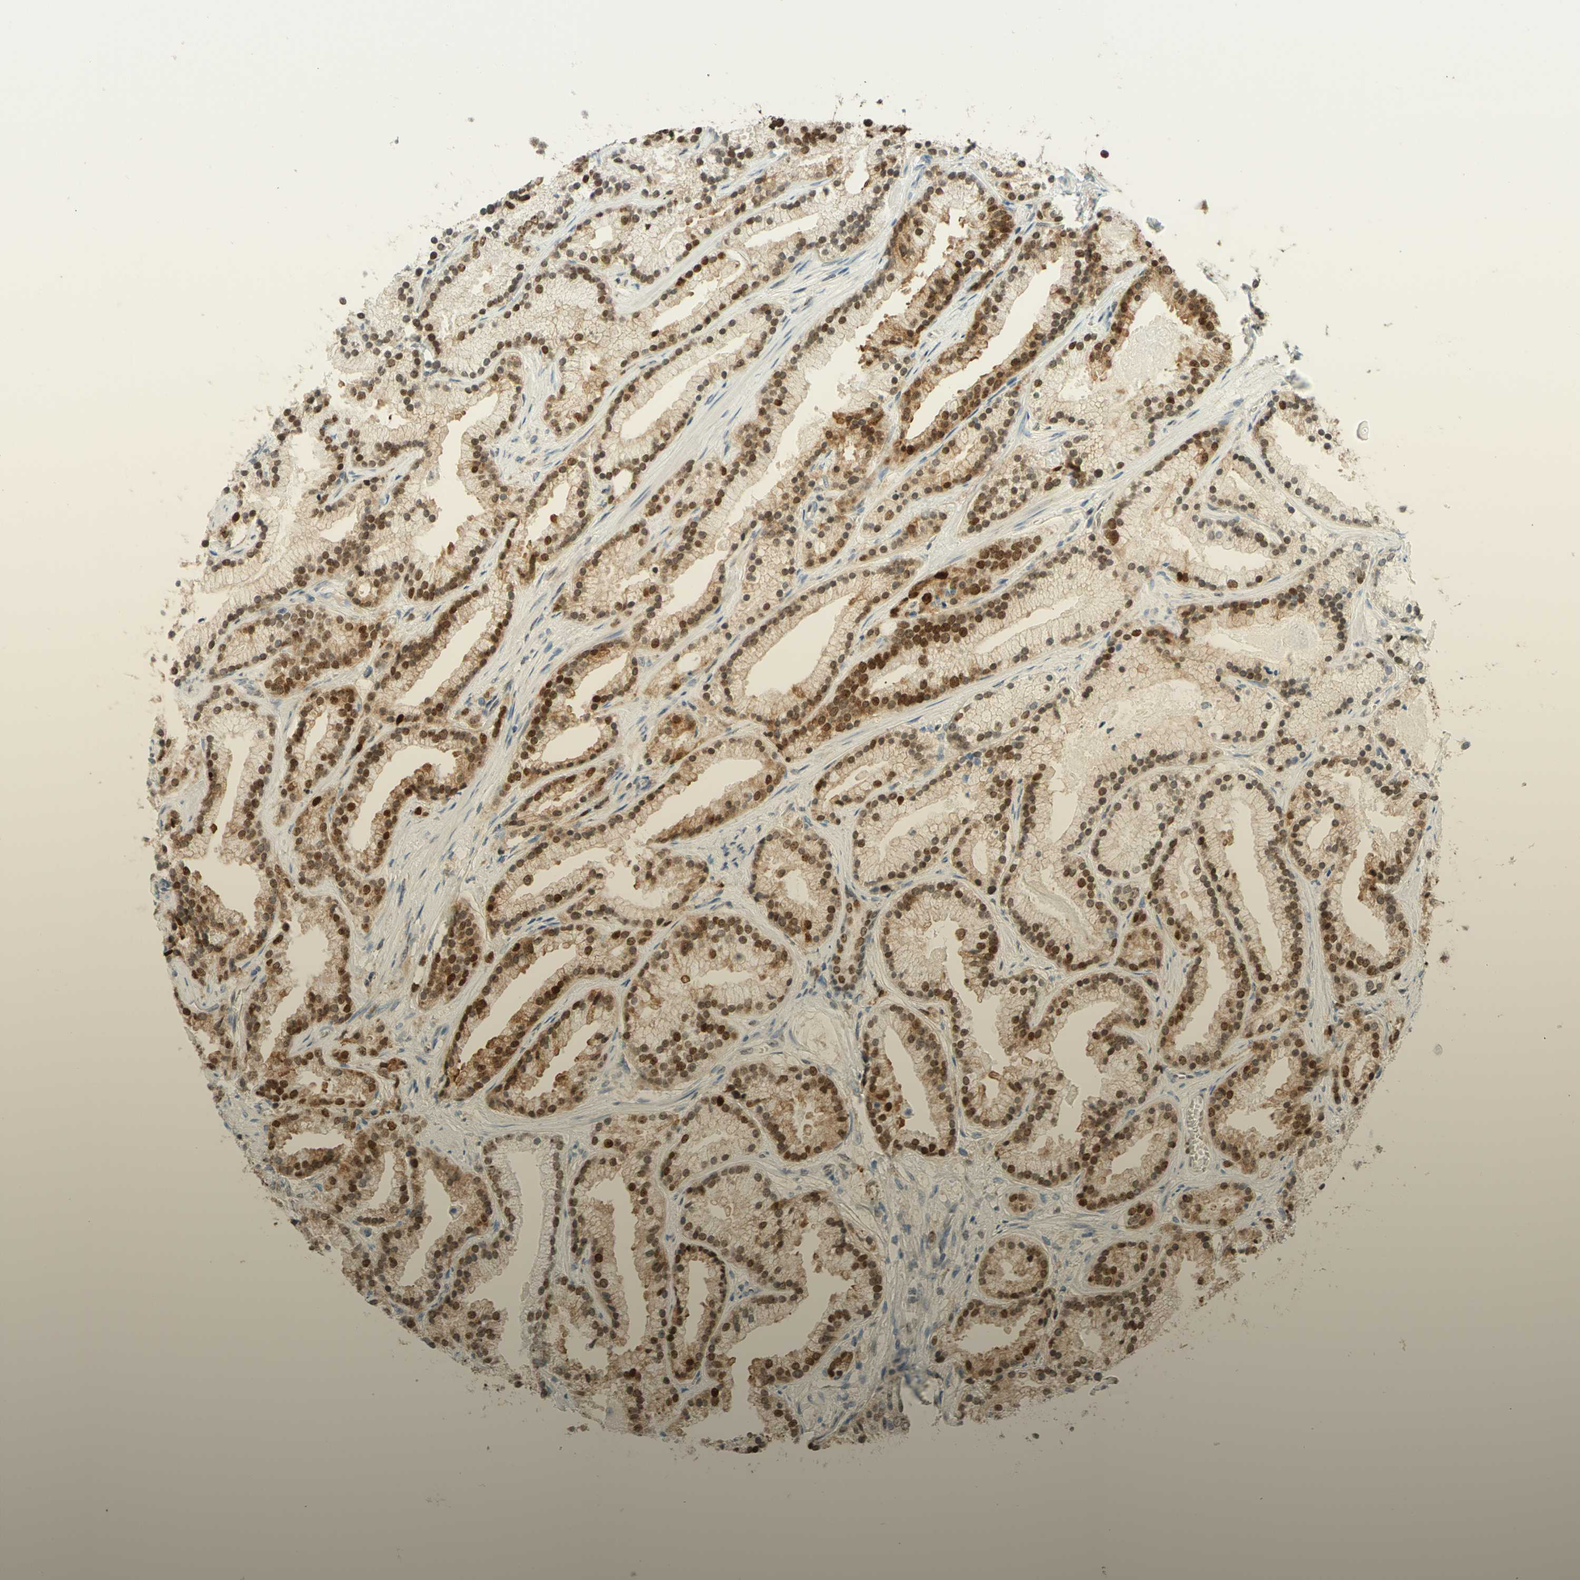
{"staining": {"intensity": "strong", "quantity": ">75%", "location": "cytoplasmic/membranous,nuclear"}, "tissue": "prostate cancer", "cell_type": "Tumor cells", "image_type": "cancer", "snomed": [{"axis": "morphology", "description": "Adenocarcinoma, Low grade"}, {"axis": "topography", "description": "Prostate"}], "caption": "Prostate low-grade adenocarcinoma stained with a protein marker displays strong staining in tumor cells.", "gene": "POLB", "patient": {"sex": "male", "age": 59}}